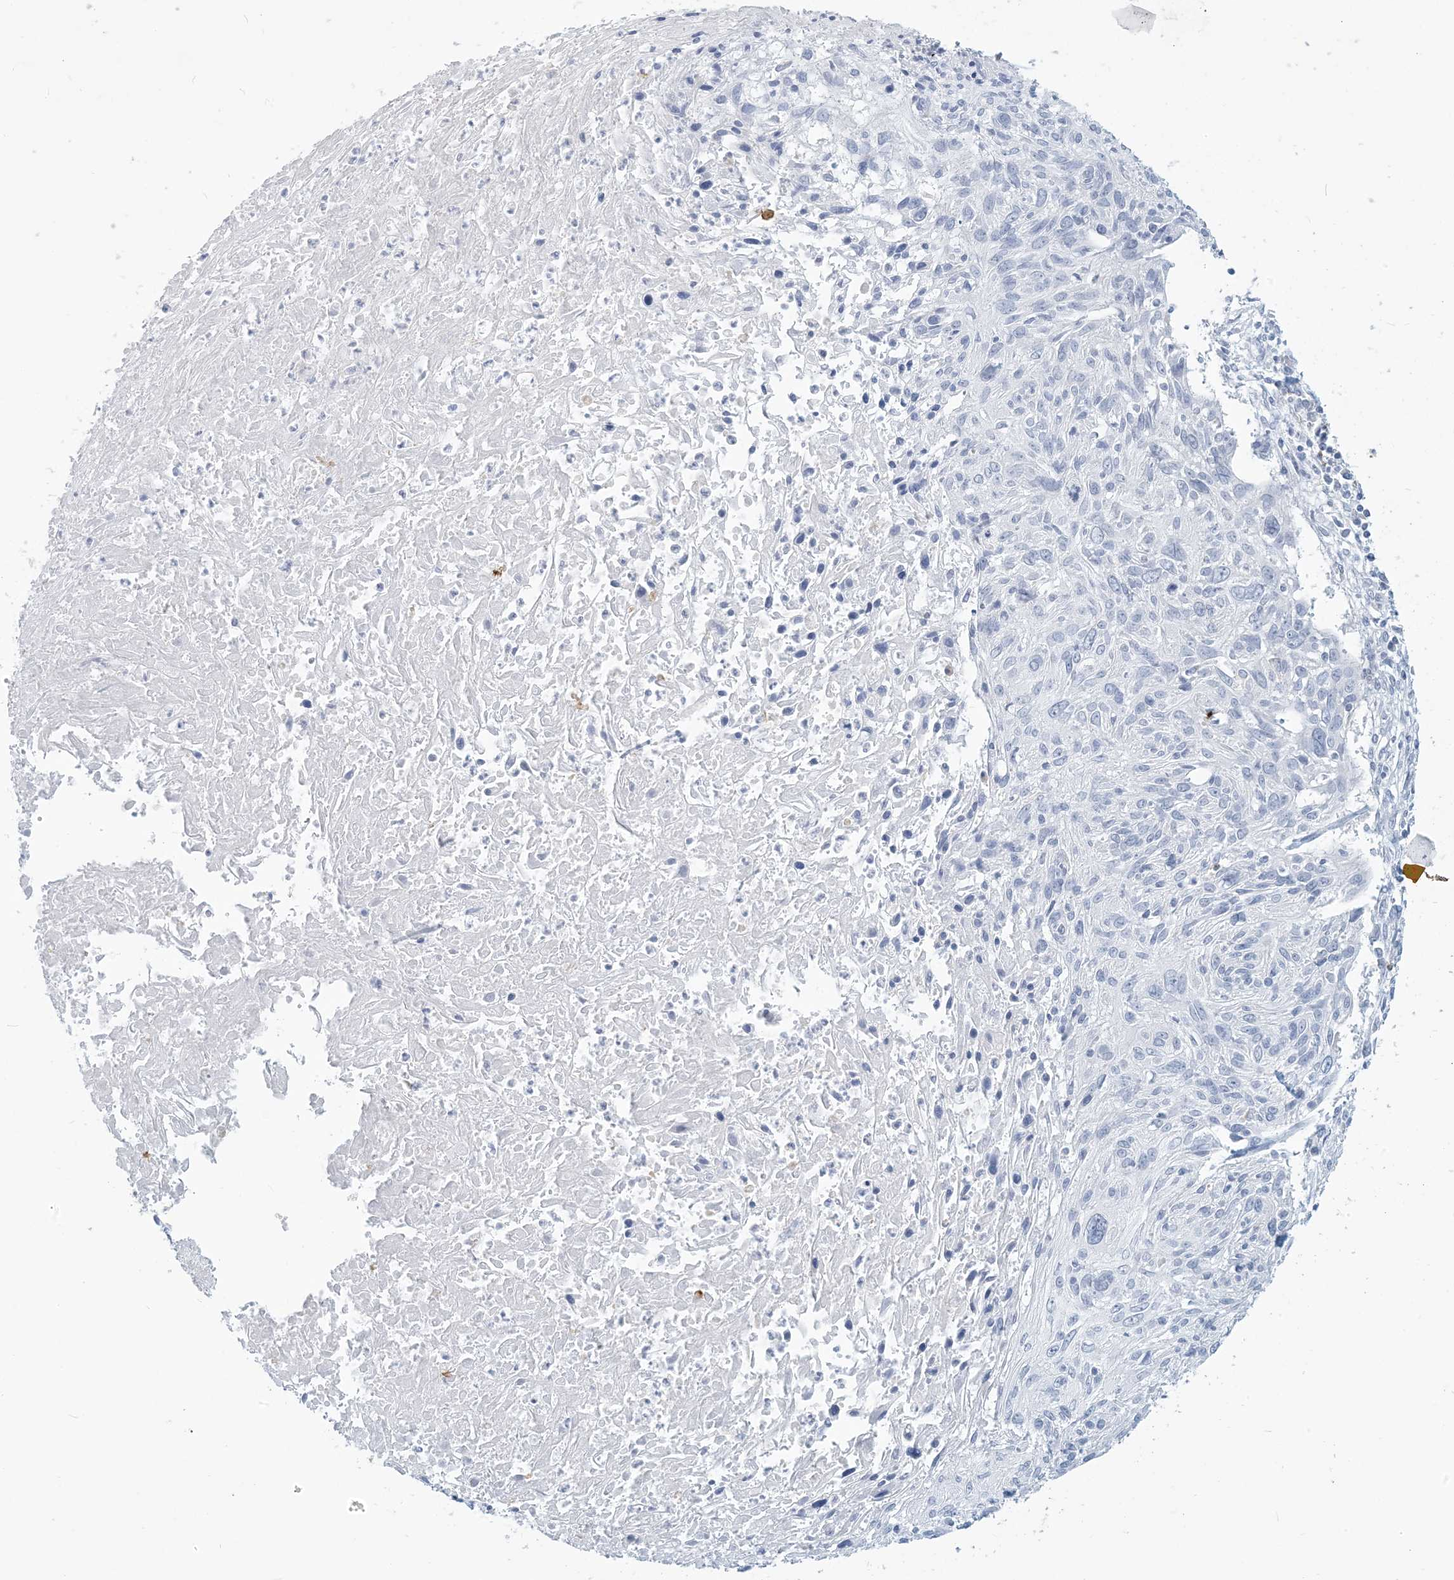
{"staining": {"intensity": "negative", "quantity": "none", "location": "none"}, "tissue": "cervical cancer", "cell_type": "Tumor cells", "image_type": "cancer", "snomed": [{"axis": "morphology", "description": "Squamous cell carcinoma, NOS"}, {"axis": "topography", "description": "Cervix"}], "caption": "Tumor cells show no significant expression in cervical cancer (squamous cell carcinoma).", "gene": "HLA-DRB1", "patient": {"sex": "female", "age": 51}}